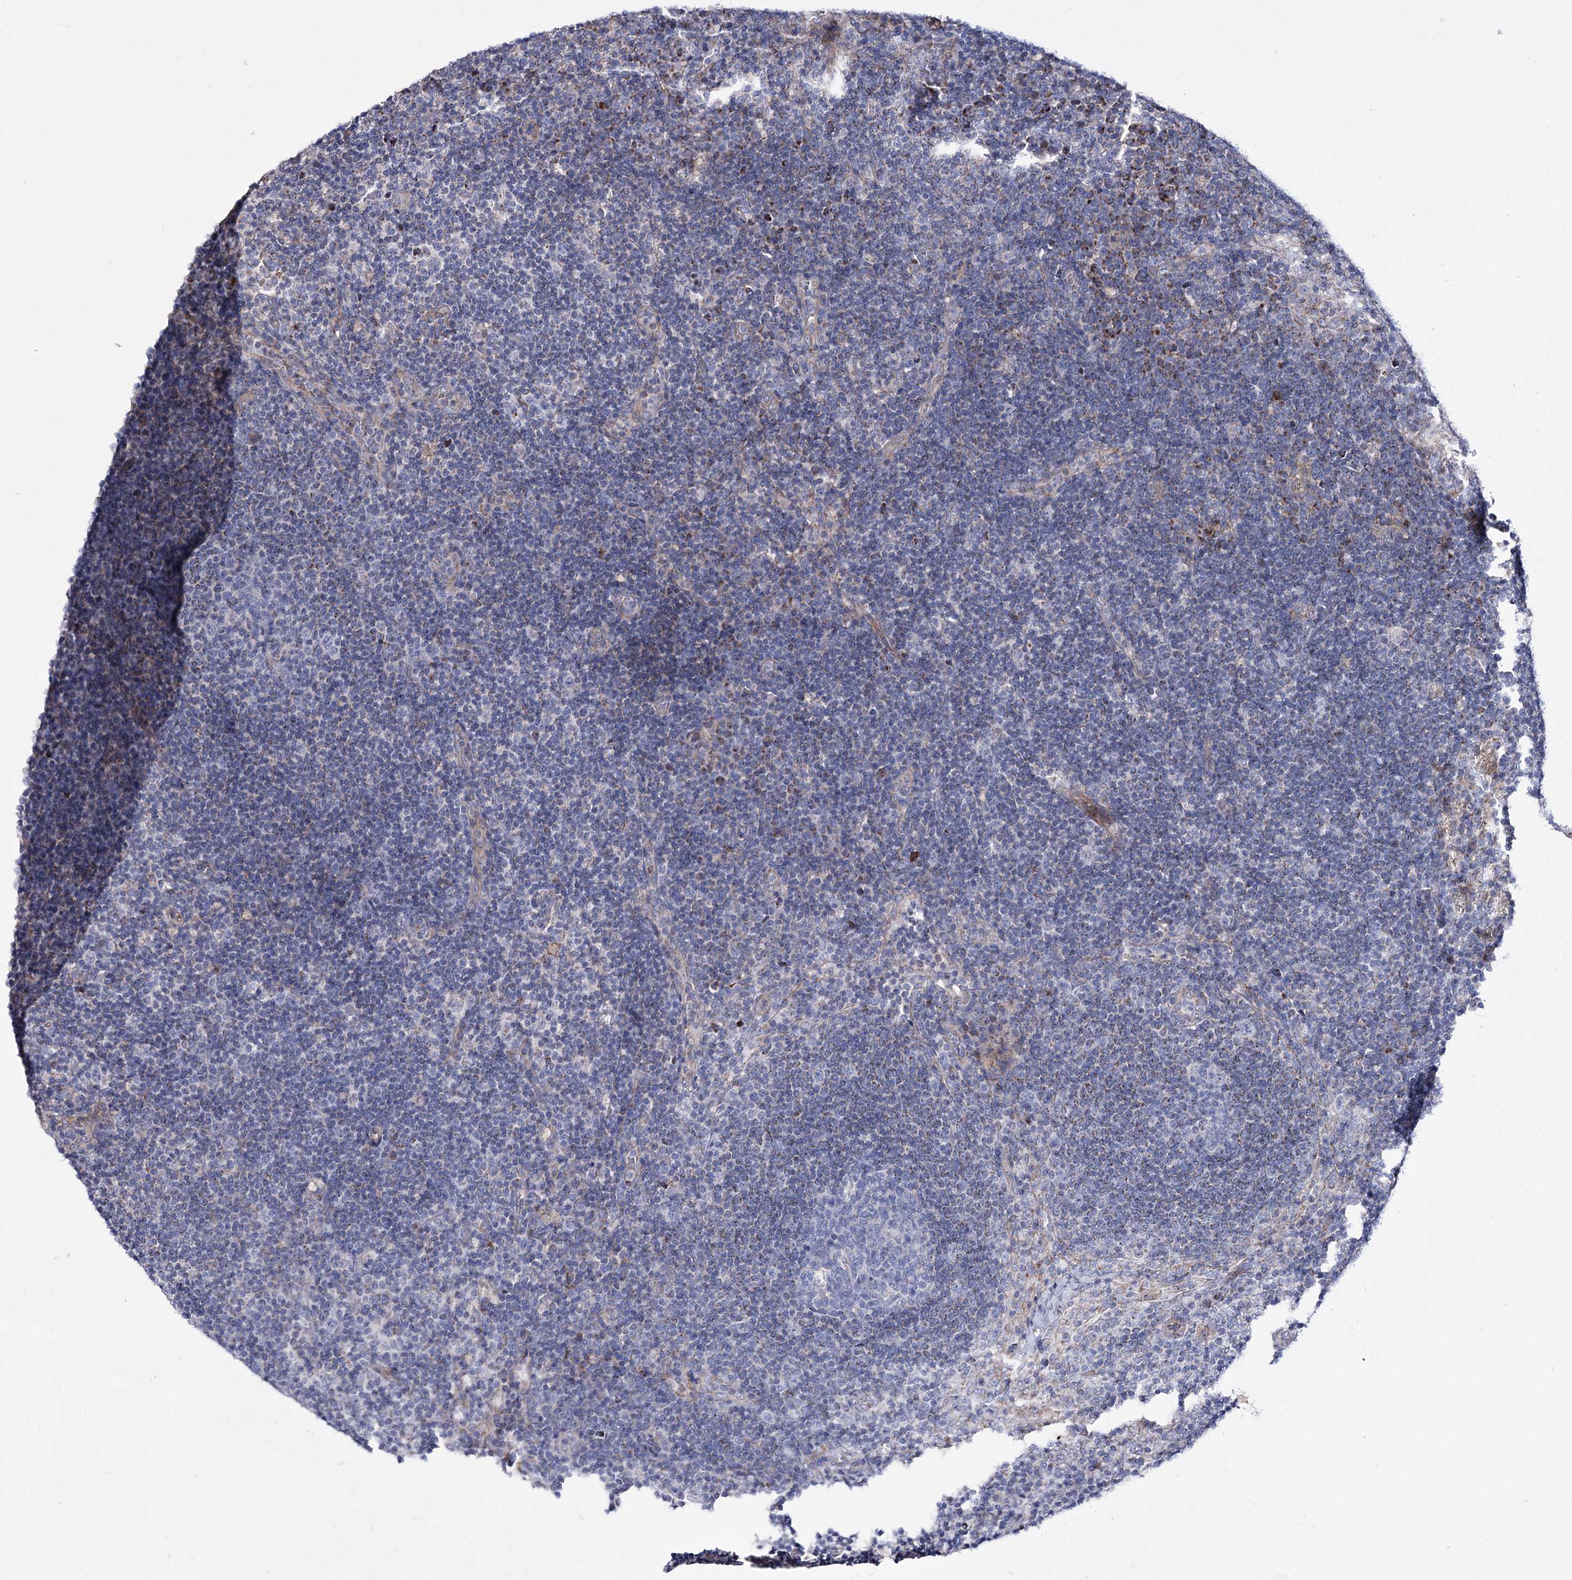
{"staining": {"intensity": "negative", "quantity": "none", "location": "none"}, "tissue": "lymph node", "cell_type": "Germinal center cells", "image_type": "normal", "snomed": [{"axis": "morphology", "description": "Normal tissue, NOS"}, {"axis": "topography", "description": "Lymph node"}], "caption": "Immunohistochemical staining of unremarkable human lymph node reveals no significant staining in germinal center cells. (Stains: DAB immunohistochemistry (IHC) with hematoxylin counter stain, Microscopy: brightfield microscopy at high magnification).", "gene": "OSBPL5", "patient": {"sex": "female", "age": 70}}